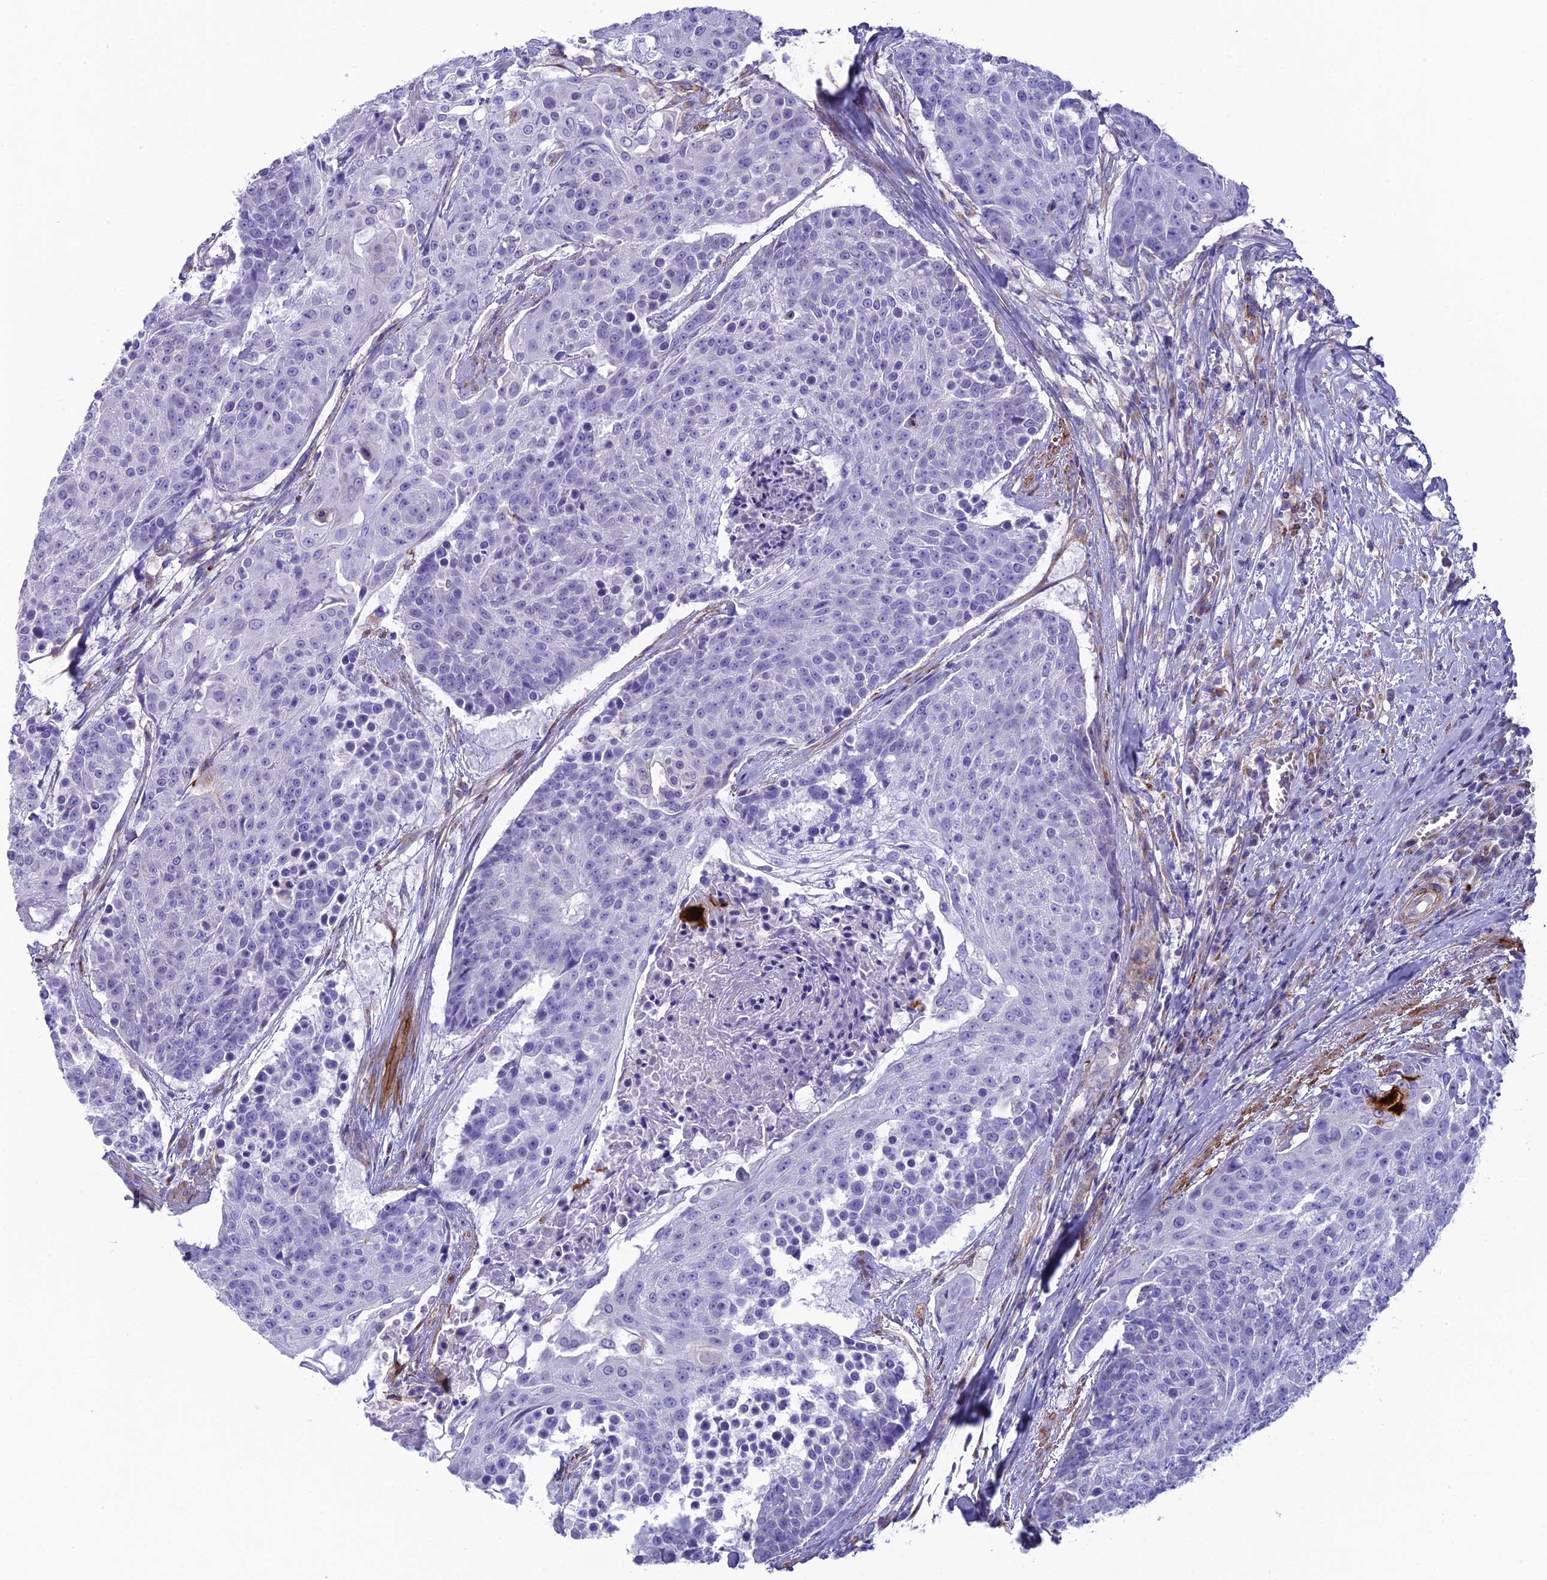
{"staining": {"intensity": "negative", "quantity": "none", "location": "none"}, "tissue": "urothelial cancer", "cell_type": "Tumor cells", "image_type": "cancer", "snomed": [{"axis": "morphology", "description": "Urothelial carcinoma, High grade"}, {"axis": "topography", "description": "Urinary bladder"}], "caption": "Urothelial cancer was stained to show a protein in brown. There is no significant expression in tumor cells.", "gene": "TNS1", "patient": {"sex": "female", "age": 63}}